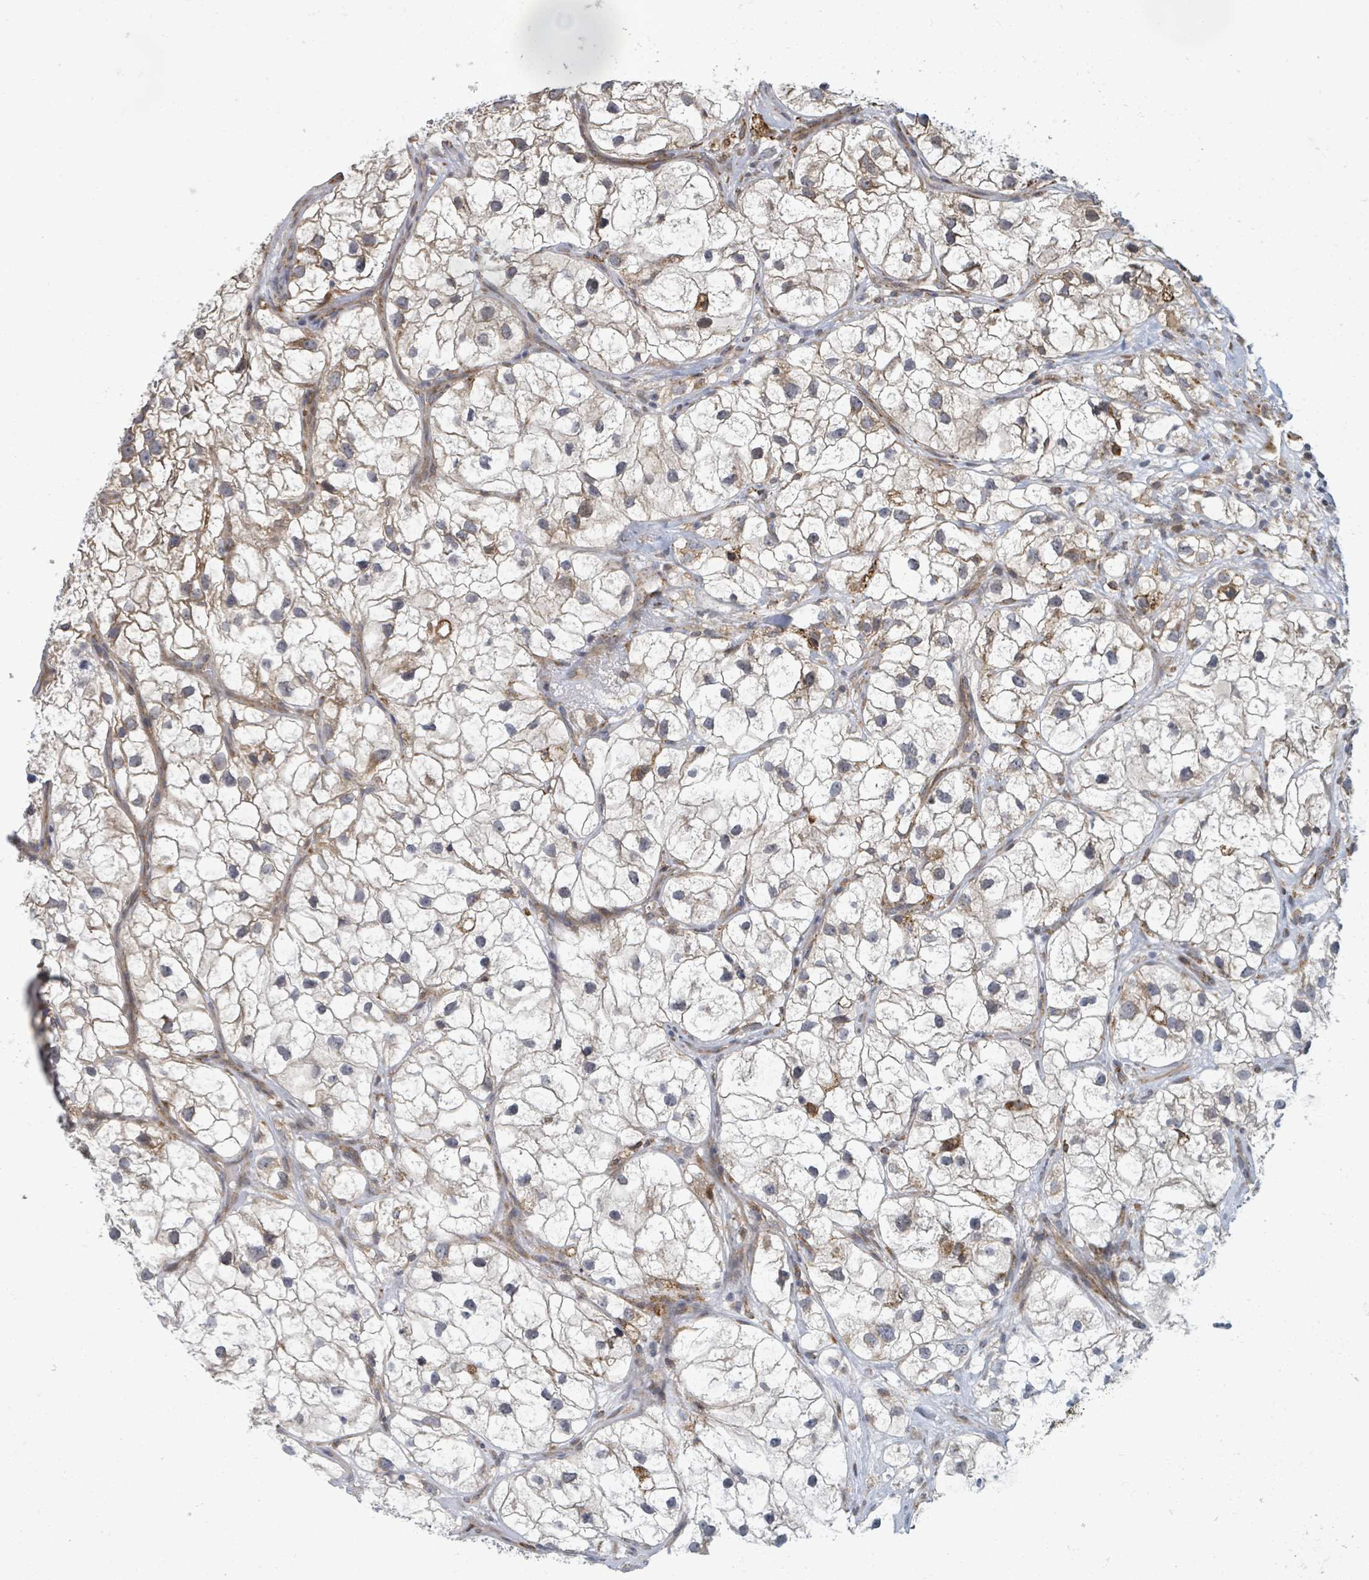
{"staining": {"intensity": "moderate", "quantity": "<25%", "location": "cytoplasmic/membranous"}, "tissue": "renal cancer", "cell_type": "Tumor cells", "image_type": "cancer", "snomed": [{"axis": "morphology", "description": "Adenocarcinoma, NOS"}, {"axis": "topography", "description": "Kidney"}], "caption": "Renal cancer (adenocarcinoma) stained with a protein marker displays moderate staining in tumor cells.", "gene": "SHROOM2", "patient": {"sex": "male", "age": 59}}